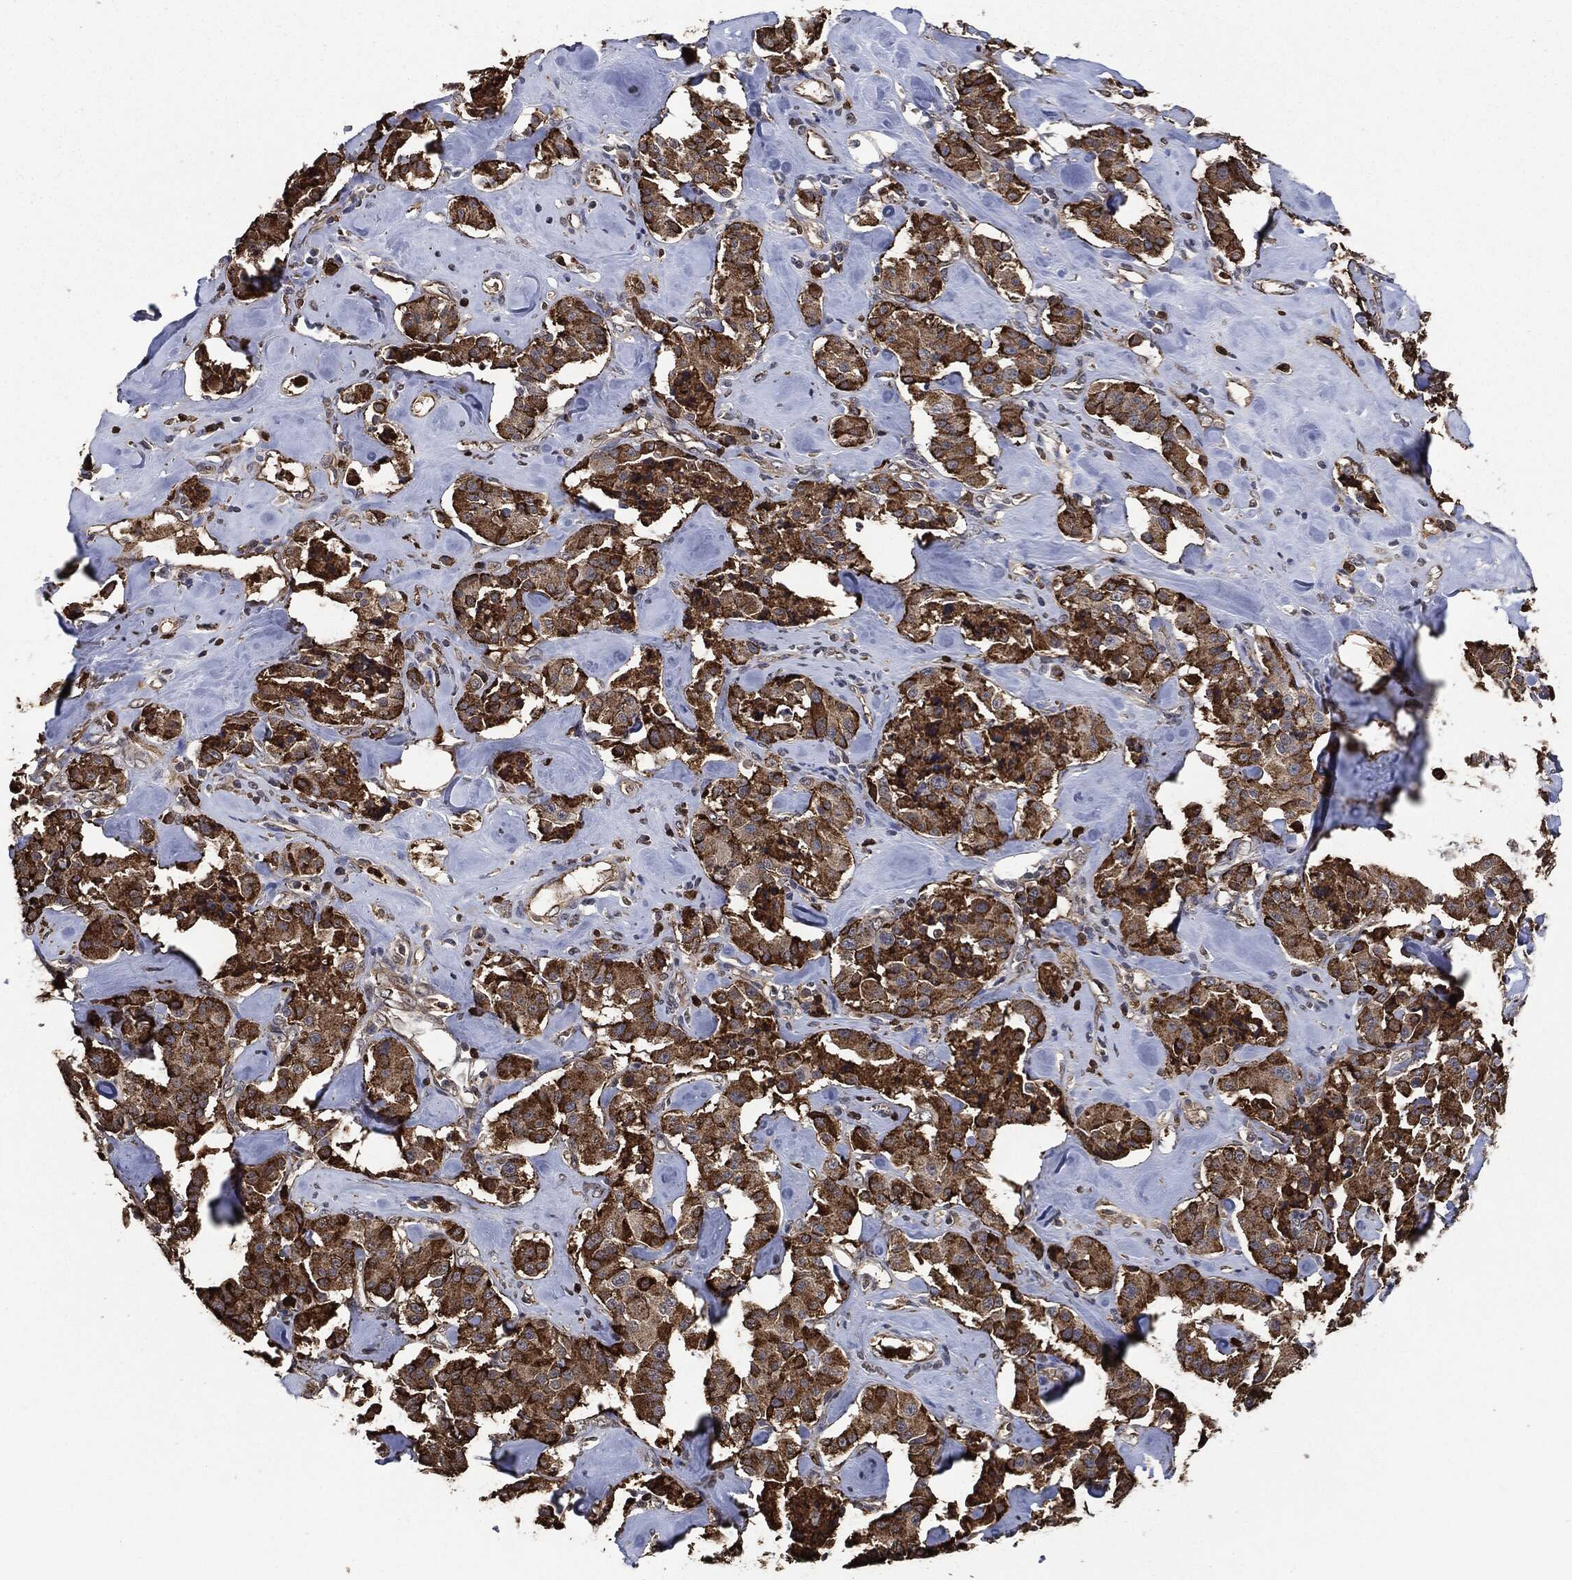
{"staining": {"intensity": "strong", "quantity": ">75%", "location": "cytoplasmic/membranous"}, "tissue": "carcinoid", "cell_type": "Tumor cells", "image_type": "cancer", "snomed": [{"axis": "morphology", "description": "Carcinoid, malignant, NOS"}, {"axis": "topography", "description": "Pancreas"}], "caption": "Immunohistochemical staining of carcinoid (malignant) shows high levels of strong cytoplasmic/membranous staining in about >75% of tumor cells.", "gene": "S100A9", "patient": {"sex": "male", "age": 41}}